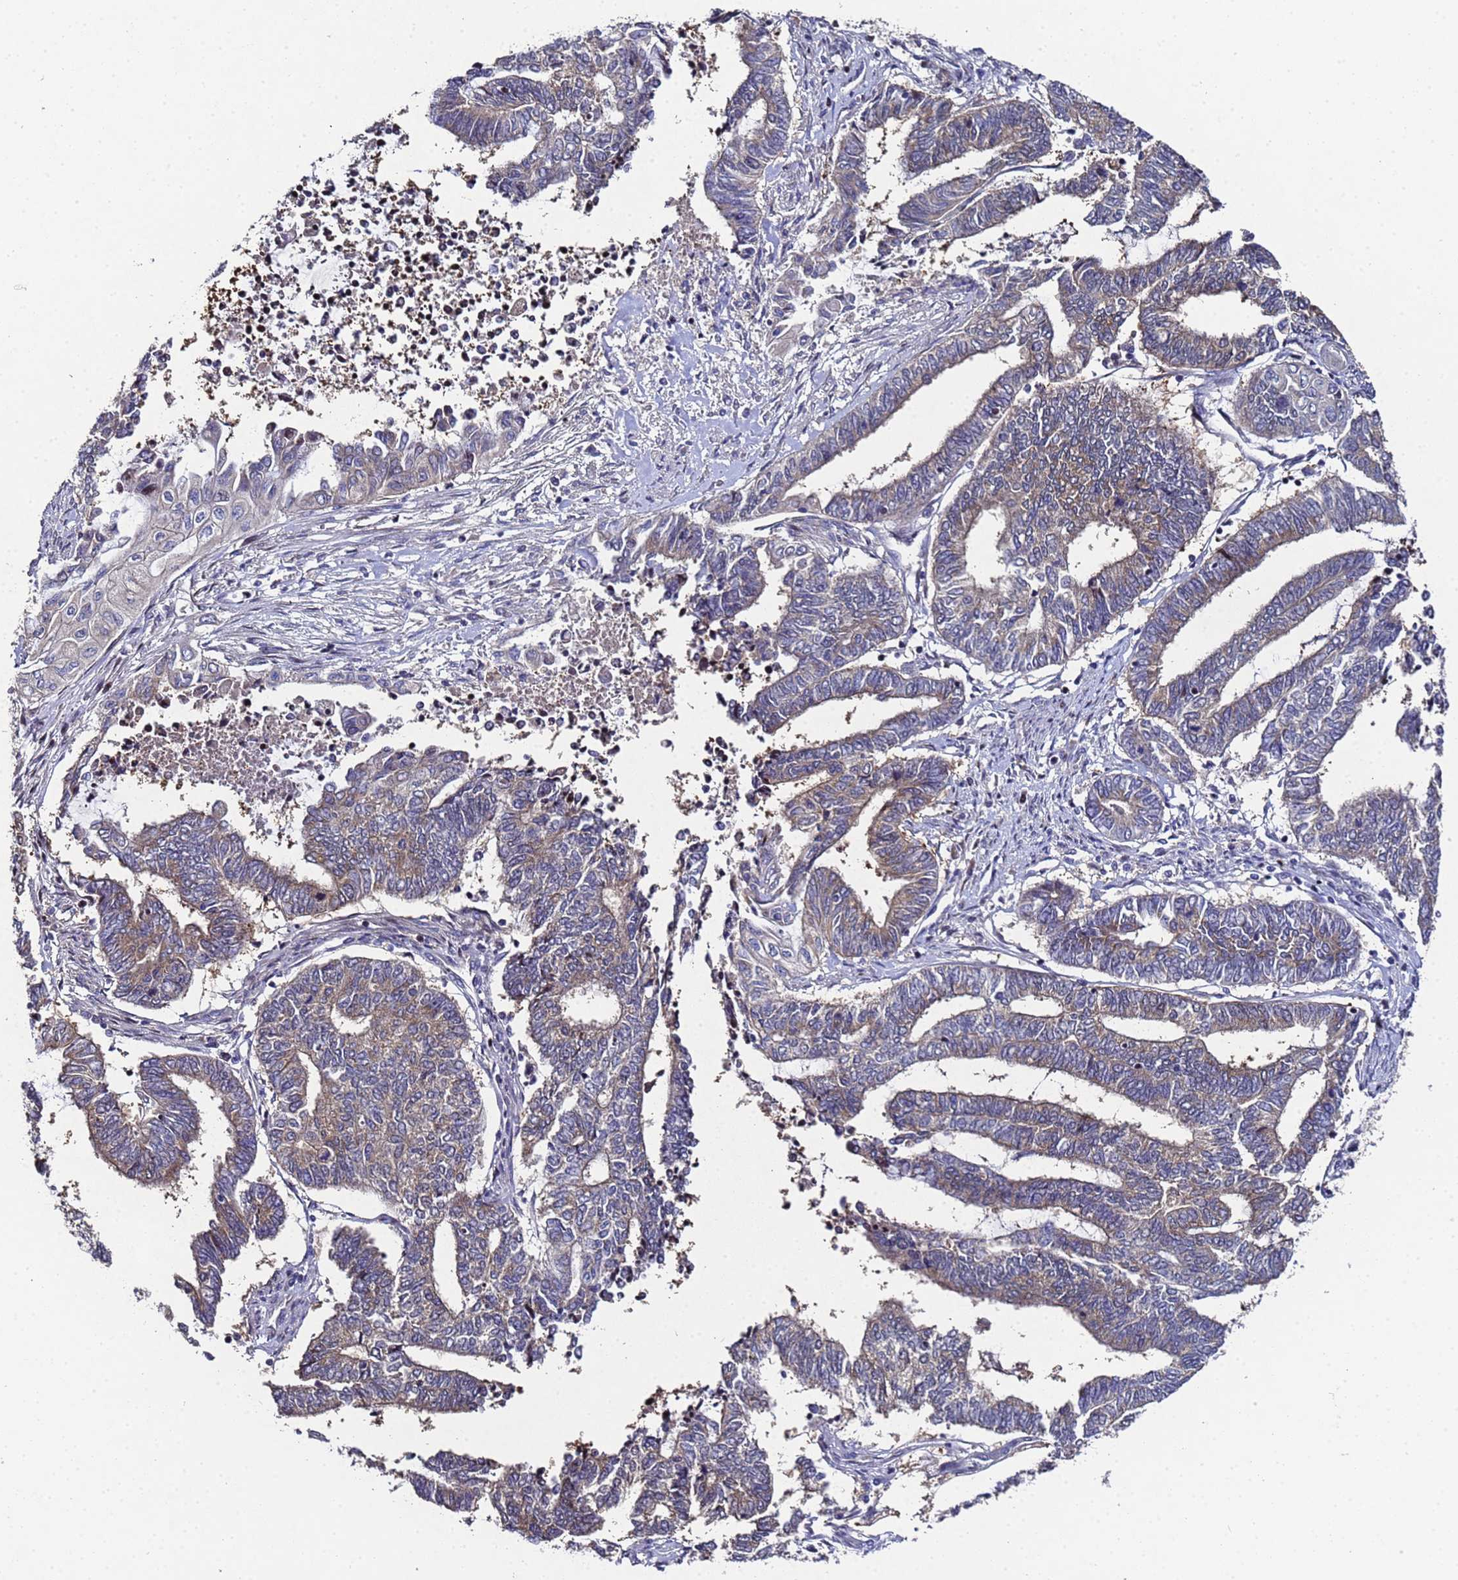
{"staining": {"intensity": "moderate", "quantity": "<25%", "location": "cytoplasmic/membranous"}, "tissue": "endometrial cancer", "cell_type": "Tumor cells", "image_type": "cancer", "snomed": [{"axis": "morphology", "description": "Adenocarcinoma, NOS"}, {"axis": "topography", "description": "Uterus"}, {"axis": "topography", "description": "Endometrium"}], "caption": "Endometrial cancer (adenocarcinoma) stained with DAB (3,3'-diaminobenzidine) IHC shows low levels of moderate cytoplasmic/membranous staining in about <25% of tumor cells. The staining was performed using DAB to visualize the protein expression in brown, while the nuclei were stained in blue with hematoxylin (Magnification: 20x).", "gene": "NSUN6", "patient": {"sex": "female", "age": 70}}